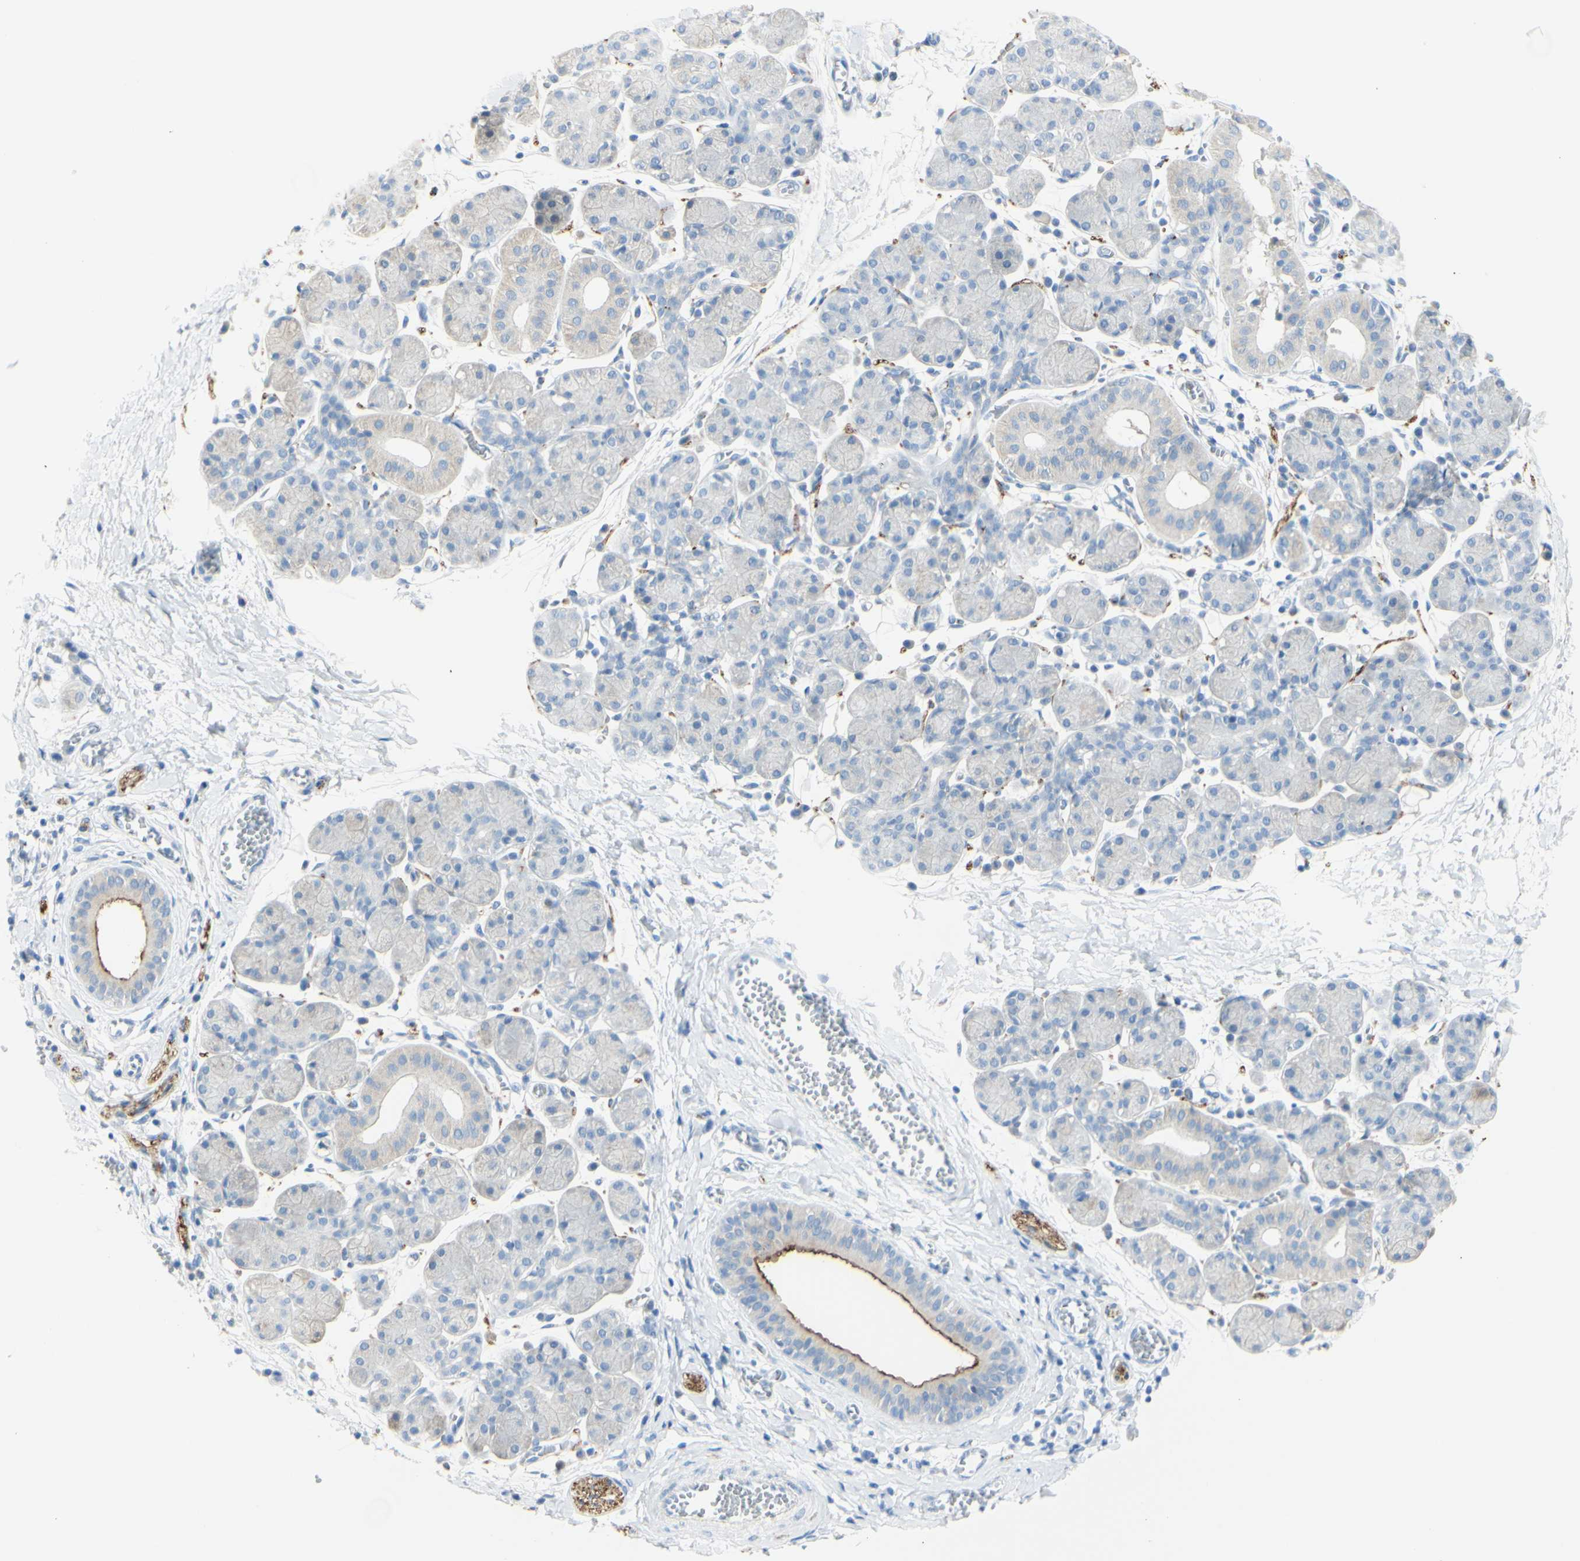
{"staining": {"intensity": "negative", "quantity": "none", "location": "none"}, "tissue": "salivary gland", "cell_type": "Glandular cells", "image_type": "normal", "snomed": [{"axis": "morphology", "description": "Normal tissue, NOS"}, {"axis": "morphology", "description": "Inflammation, NOS"}, {"axis": "topography", "description": "Lymph node"}, {"axis": "topography", "description": "Salivary gland"}], "caption": "Protein analysis of benign salivary gland reveals no significant positivity in glandular cells.", "gene": "TSPAN1", "patient": {"sex": "male", "age": 3}}